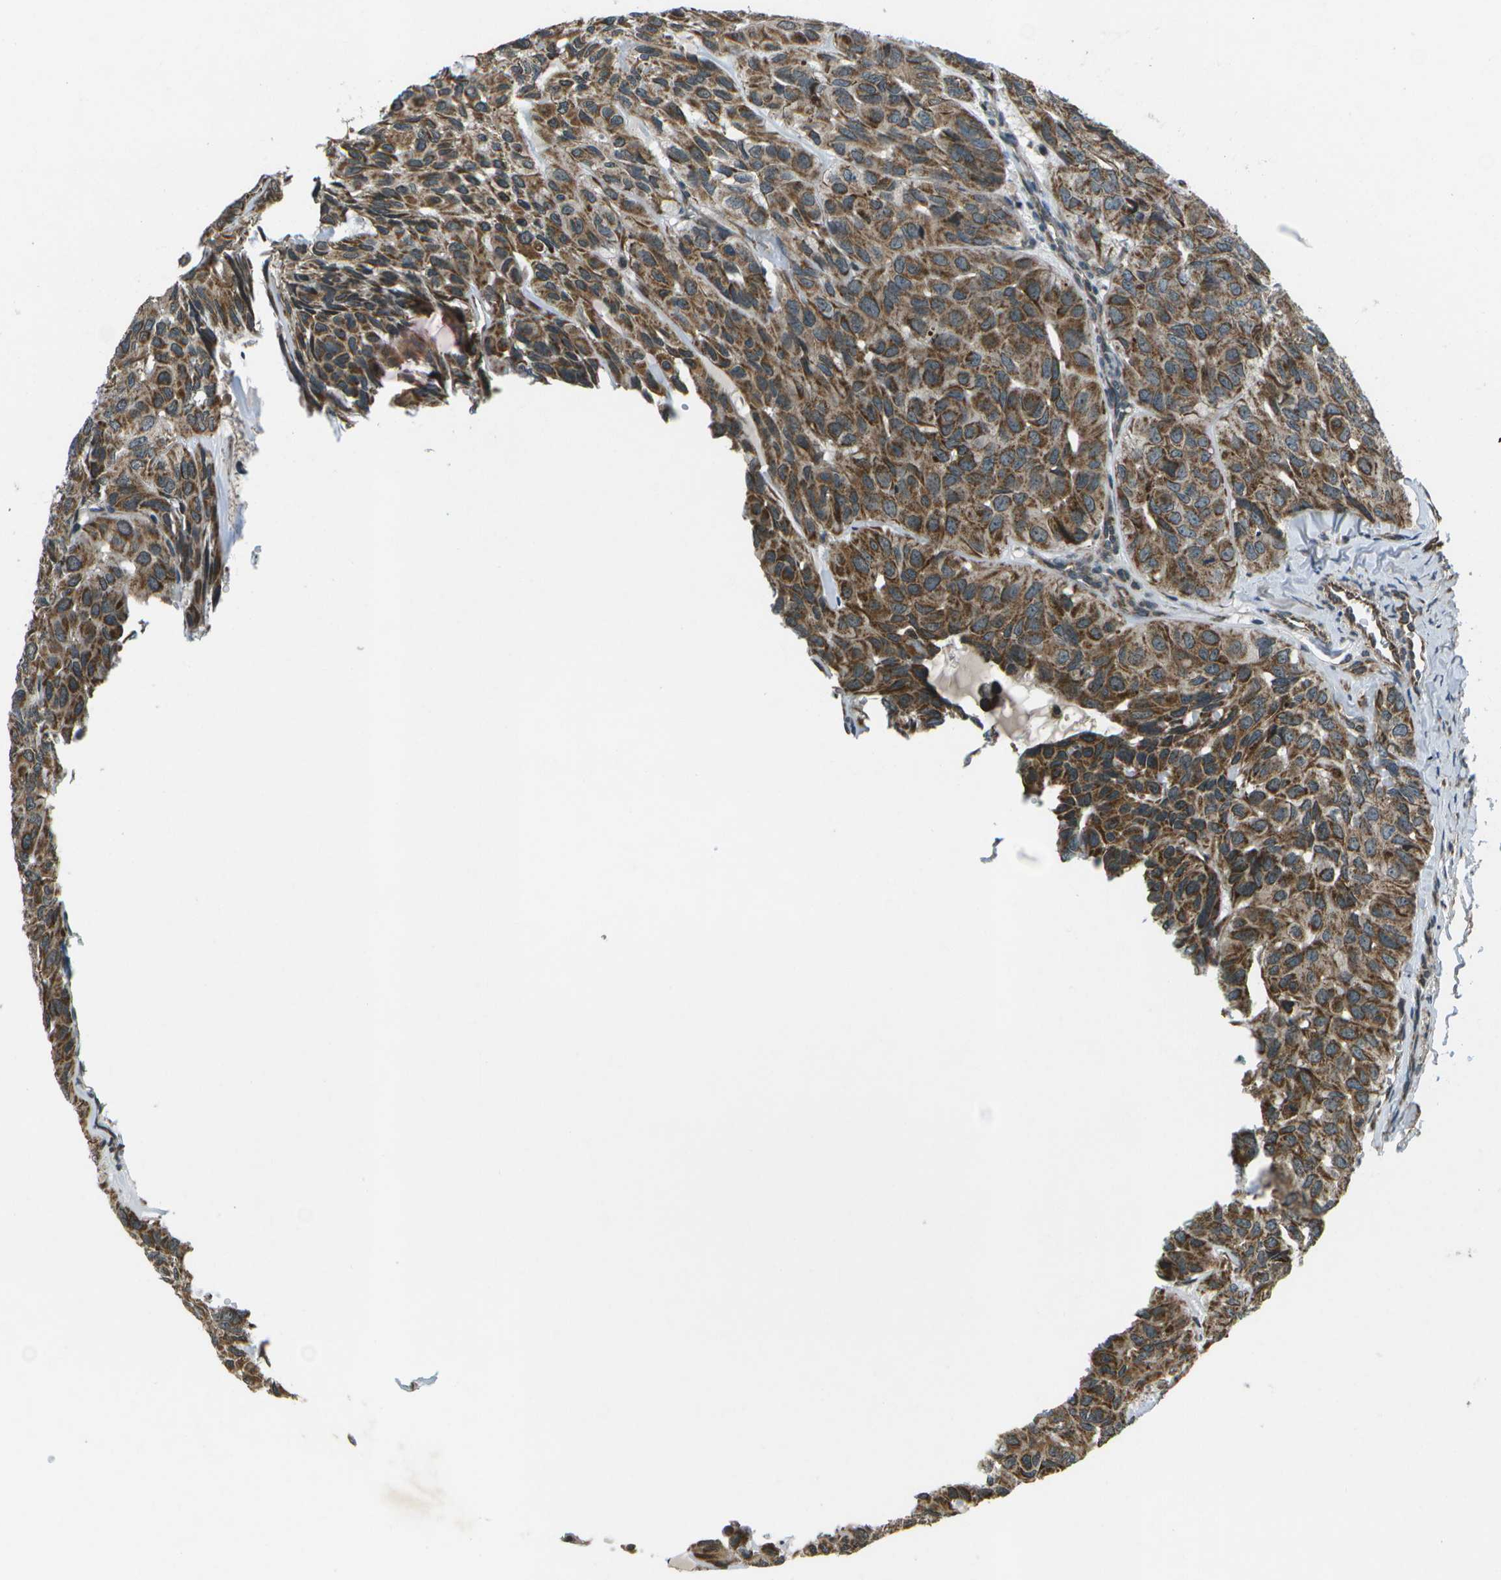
{"staining": {"intensity": "strong", "quantity": ">75%", "location": "cytoplasmic/membranous"}, "tissue": "head and neck cancer", "cell_type": "Tumor cells", "image_type": "cancer", "snomed": [{"axis": "morphology", "description": "Adenocarcinoma, NOS"}, {"axis": "topography", "description": "Salivary gland, NOS"}, {"axis": "topography", "description": "Head-Neck"}], "caption": "Protein expression analysis of head and neck cancer reveals strong cytoplasmic/membranous expression in approximately >75% of tumor cells.", "gene": "EIF2AK1", "patient": {"sex": "female", "age": 76}}